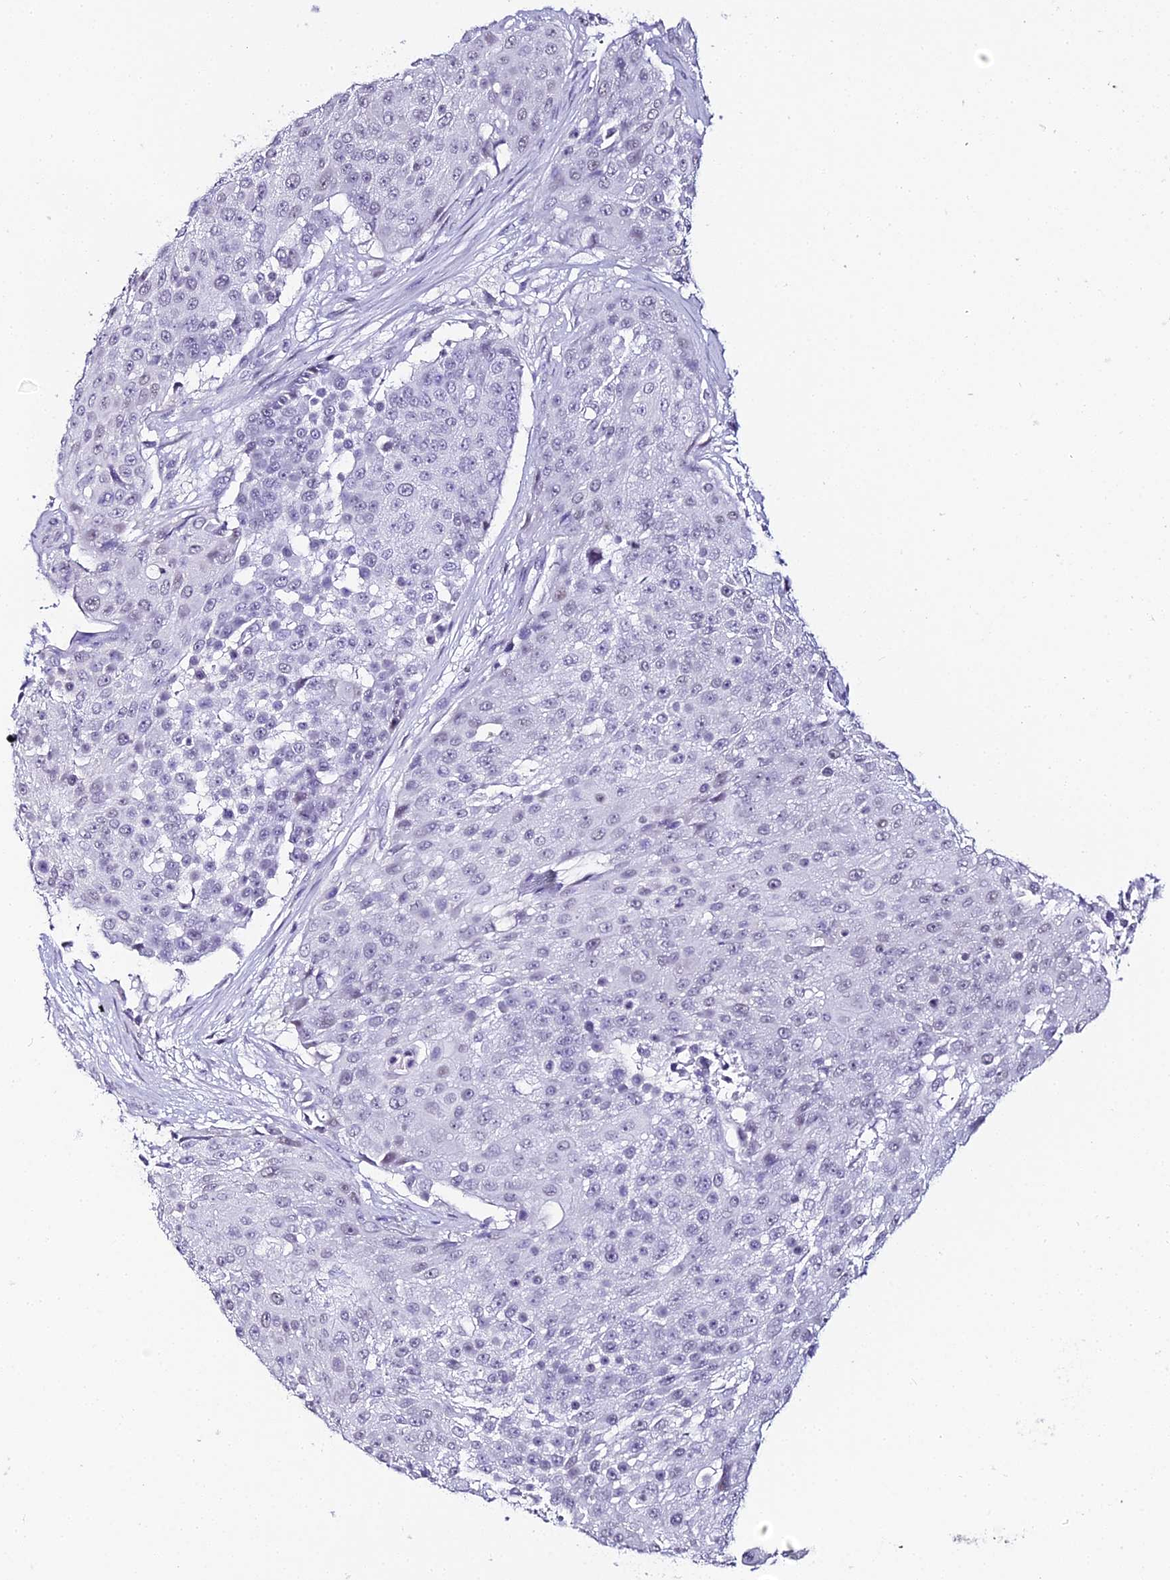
{"staining": {"intensity": "negative", "quantity": "none", "location": "none"}, "tissue": "urothelial cancer", "cell_type": "Tumor cells", "image_type": "cancer", "snomed": [{"axis": "morphology", "description": "Urothelial carcinoma, High grade"}, {"axis": "topography", "description": "Urinary bladder"}], "caption": "Immunohistochemistry (IHC) micrograph of human urothelial cancer stained for a protein (brown), which shows no positivity in tumor cells.", "gene": "ABHD14A-ACY1", "patient": {"sex": "female", "age": 63}}